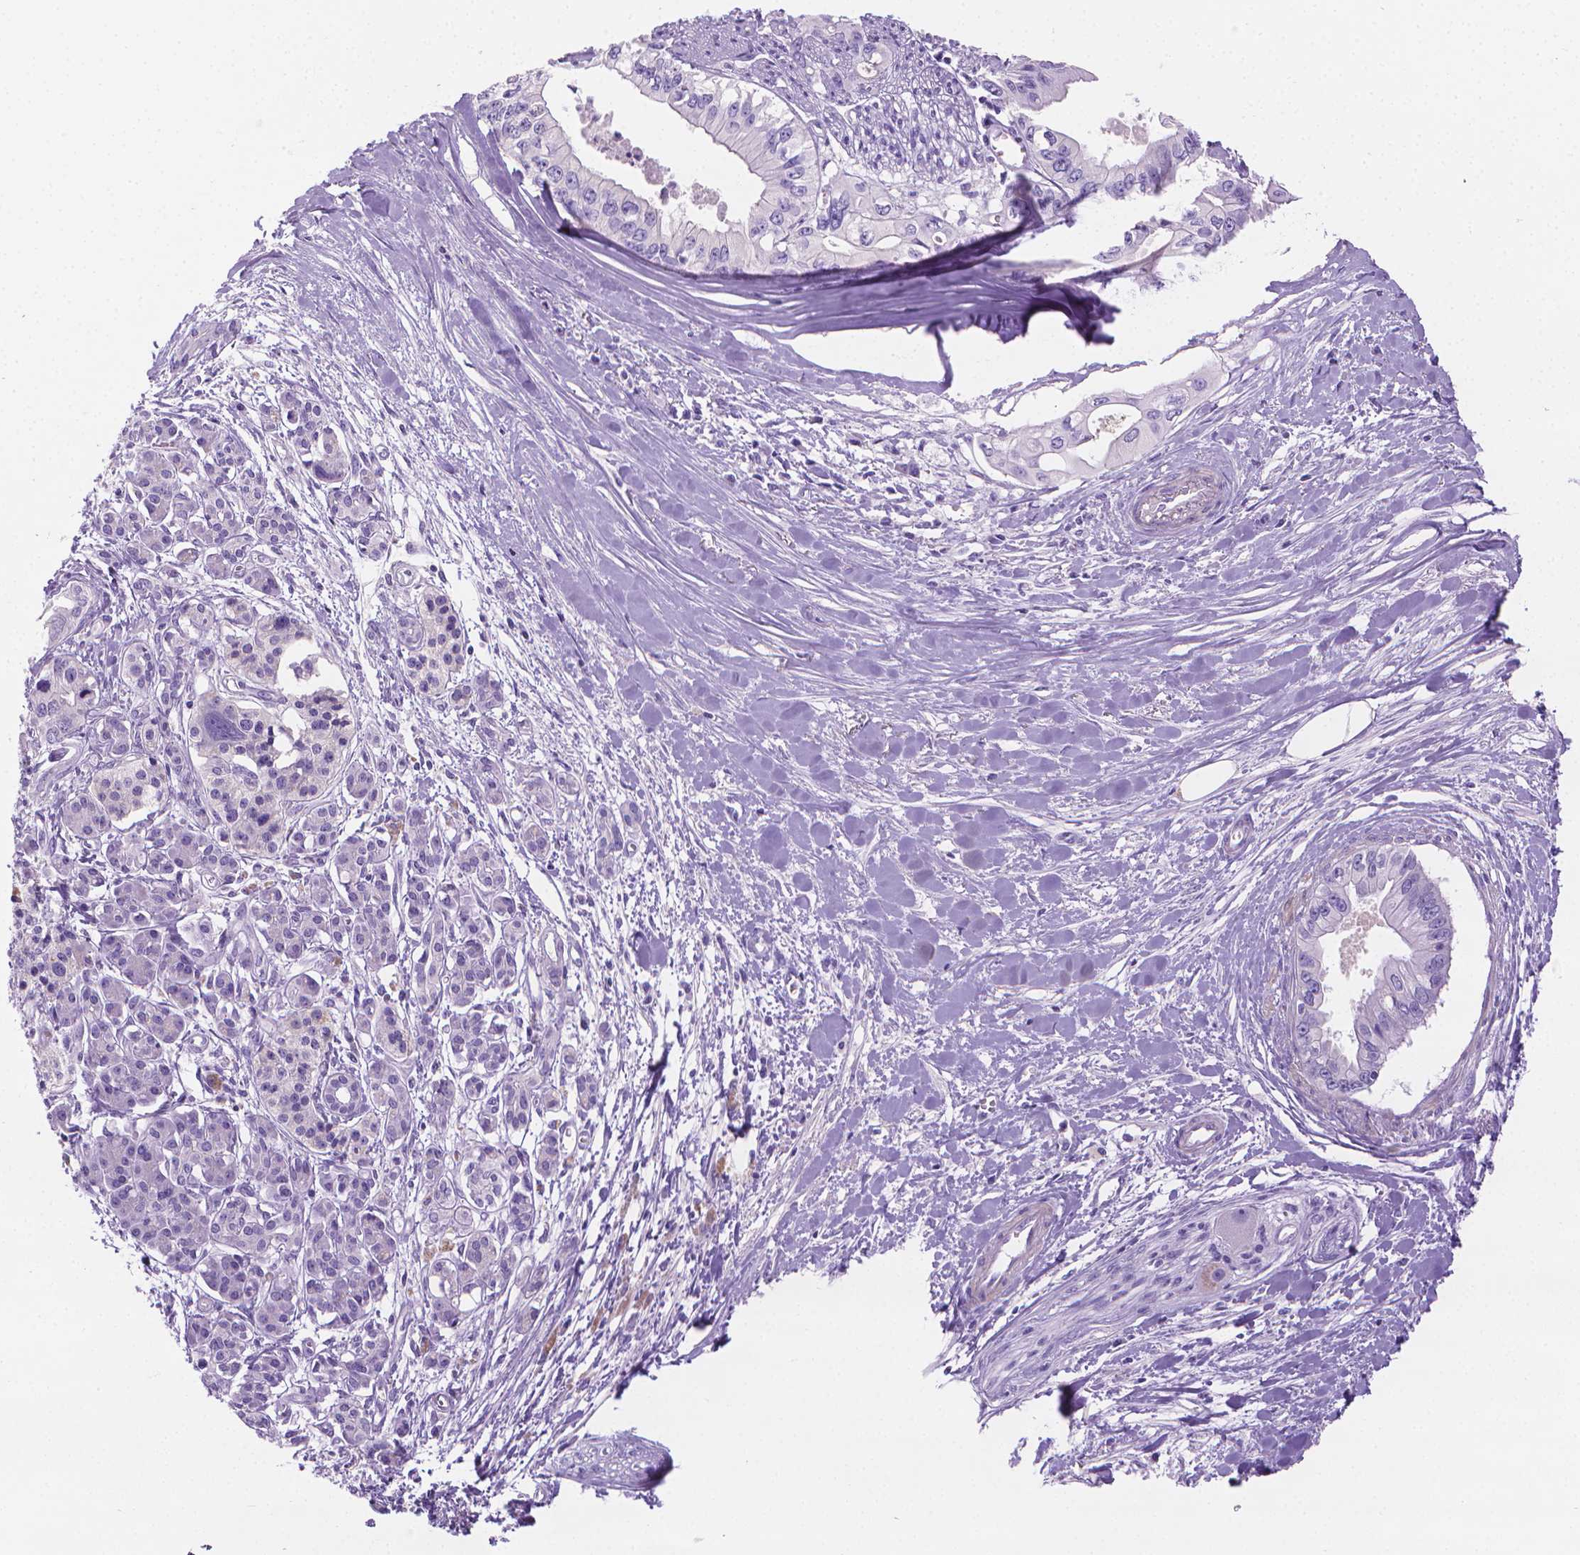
{"staining": {"intensity": "negative", "quantity": "none", "location": "none"}, "tissue": "pancreatic cancer", "cell_type": "Tumor cells", "image_type": "cancer", "snomed": [{"axis": "morphology", "description": "Adenocarcinoma, NOS"}, {"axis": "topography", "description": "Pancreas"}], "caption": "There is no significant expression in tumor cells of pancreatic adenocarcinoma.", "gene": "FASN", "patient": {"sex": "male", "age": 60}}